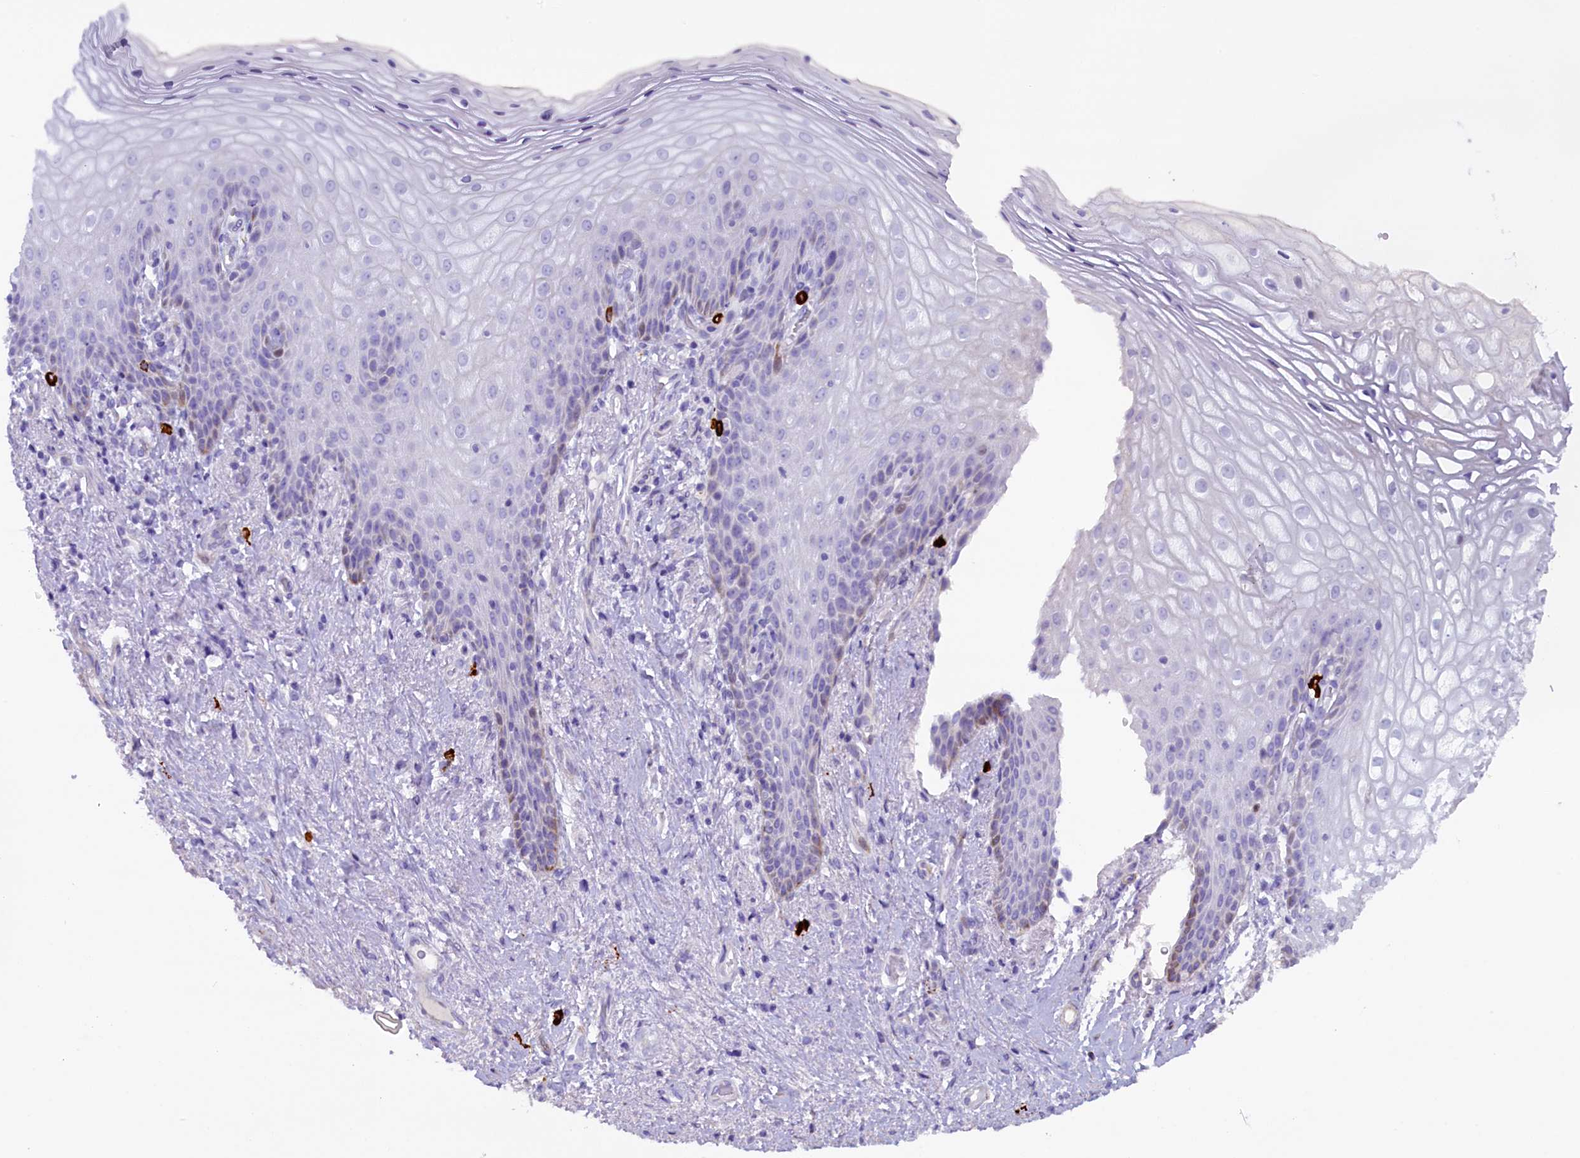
{"staining": {"intensity": "moderate", "quantity": "<25%", "location": "cytoplasmic/membranous"}, "tissue": "vagina", "cell_type": "Squamous epithelial cells", "image_type": "normal", "snomed": [{"axis": "morphology", "description": "Normal tissue, NOS"}, {"axis": "topography", "description": "Vagina"}], "caption": "Protein expression by IHC shows moderate cytoplasmic/membranous expression in about <25% of squamous epithelial cells in normal vagina.", "gene": "RTTN", "patient": {"sex": "female", "age": 60}}